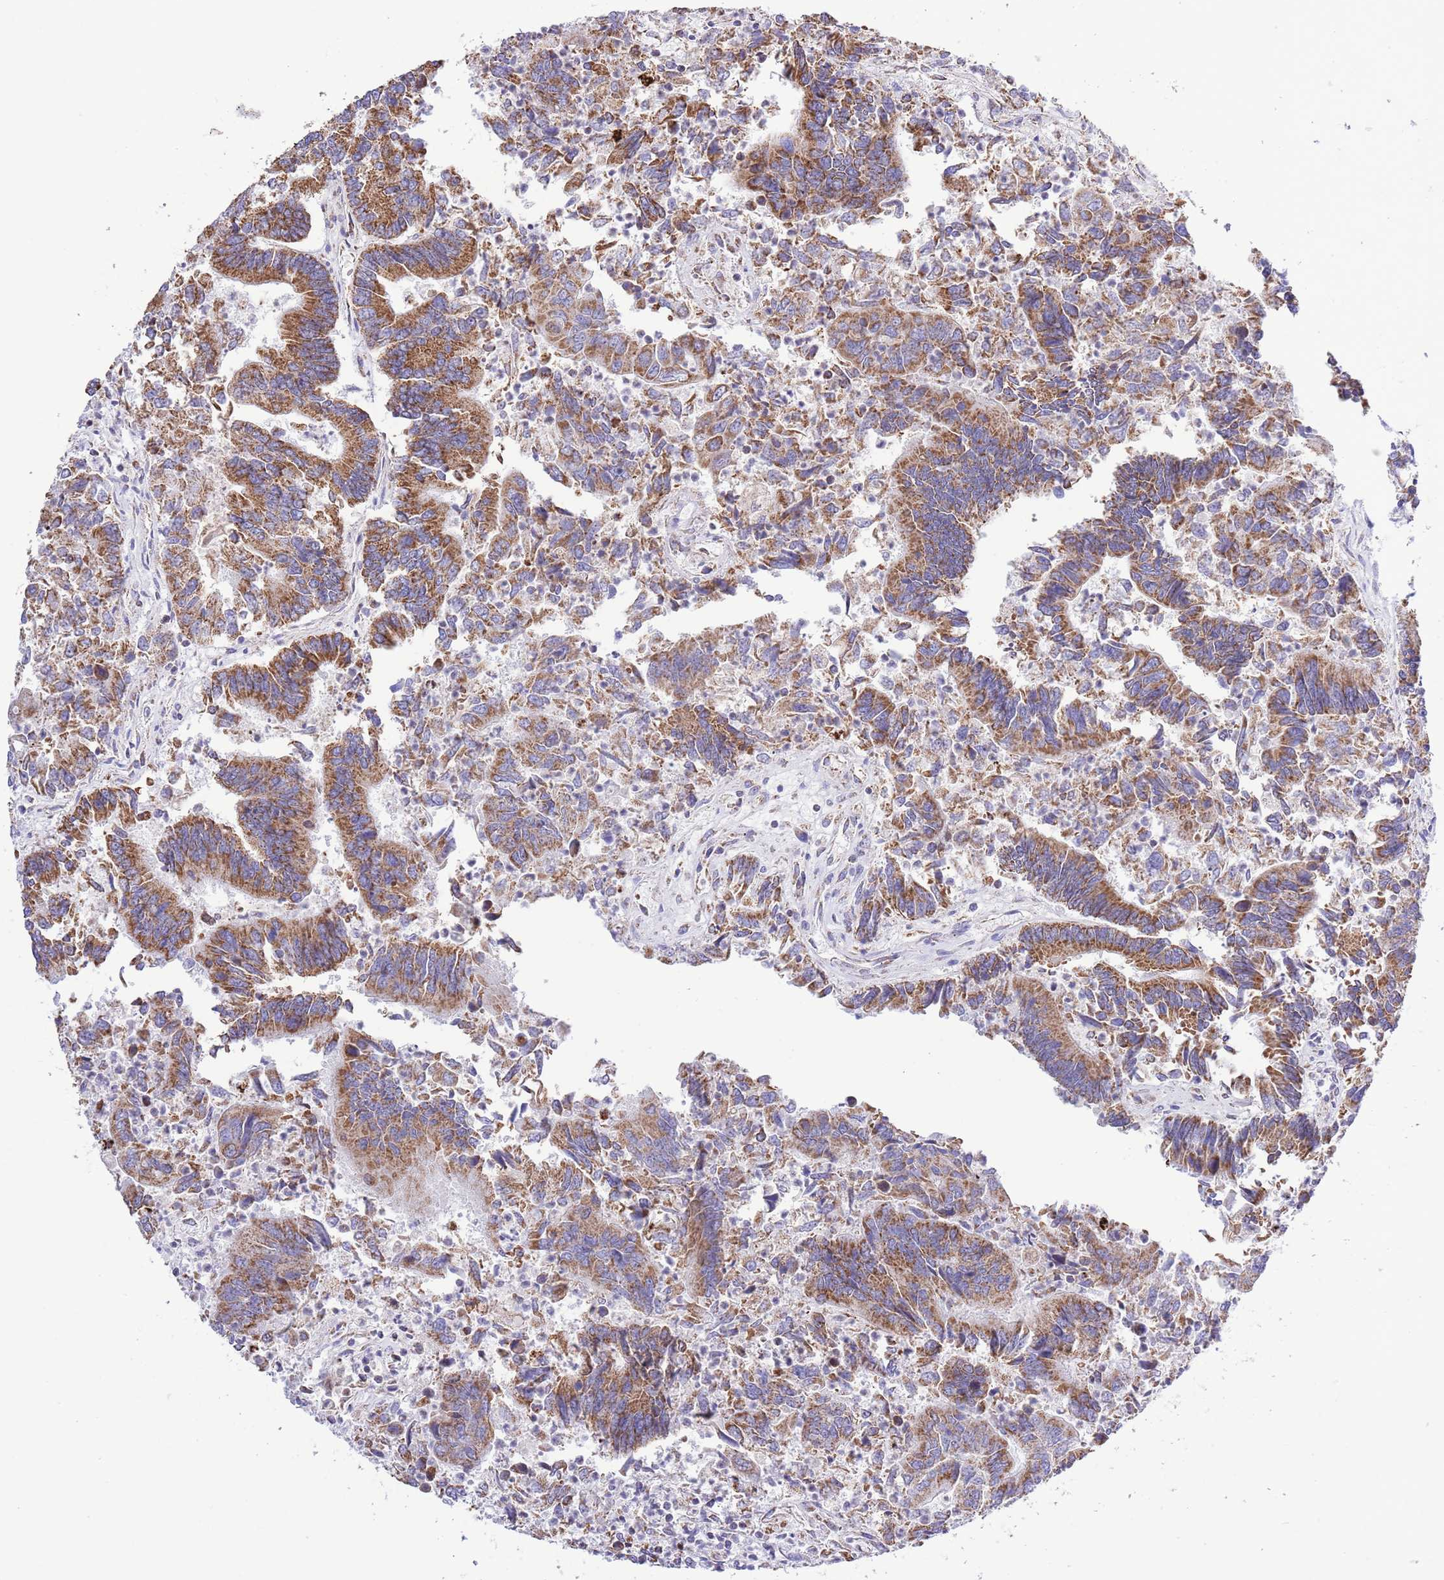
{"staining": {"intensity": "moderate", "quantity": ">75%", "location": "cytoplasmic/membranous"}, "tissue": "colorectal cancer", "cell_type": "Tumor cells", "image_type": "cancer", "snomed": [{"axis": "morphology", "description": "Adenocarcinoma, NOS"}, {"axis": "topography", "description": "Colon"}], "caption": "Immunohistochemistry (DAB) staining of colorectal cancer demonstrates moderate cytoplasmic/membranous protein positivity in about >75% of tumor cells. Using DAB (brown) and hematoxylin (blue) stains, captured at high magnification using brightfield microscopy.", "gene": "TEKTIP1", "patient": {"sex": "female", "age": 67}}